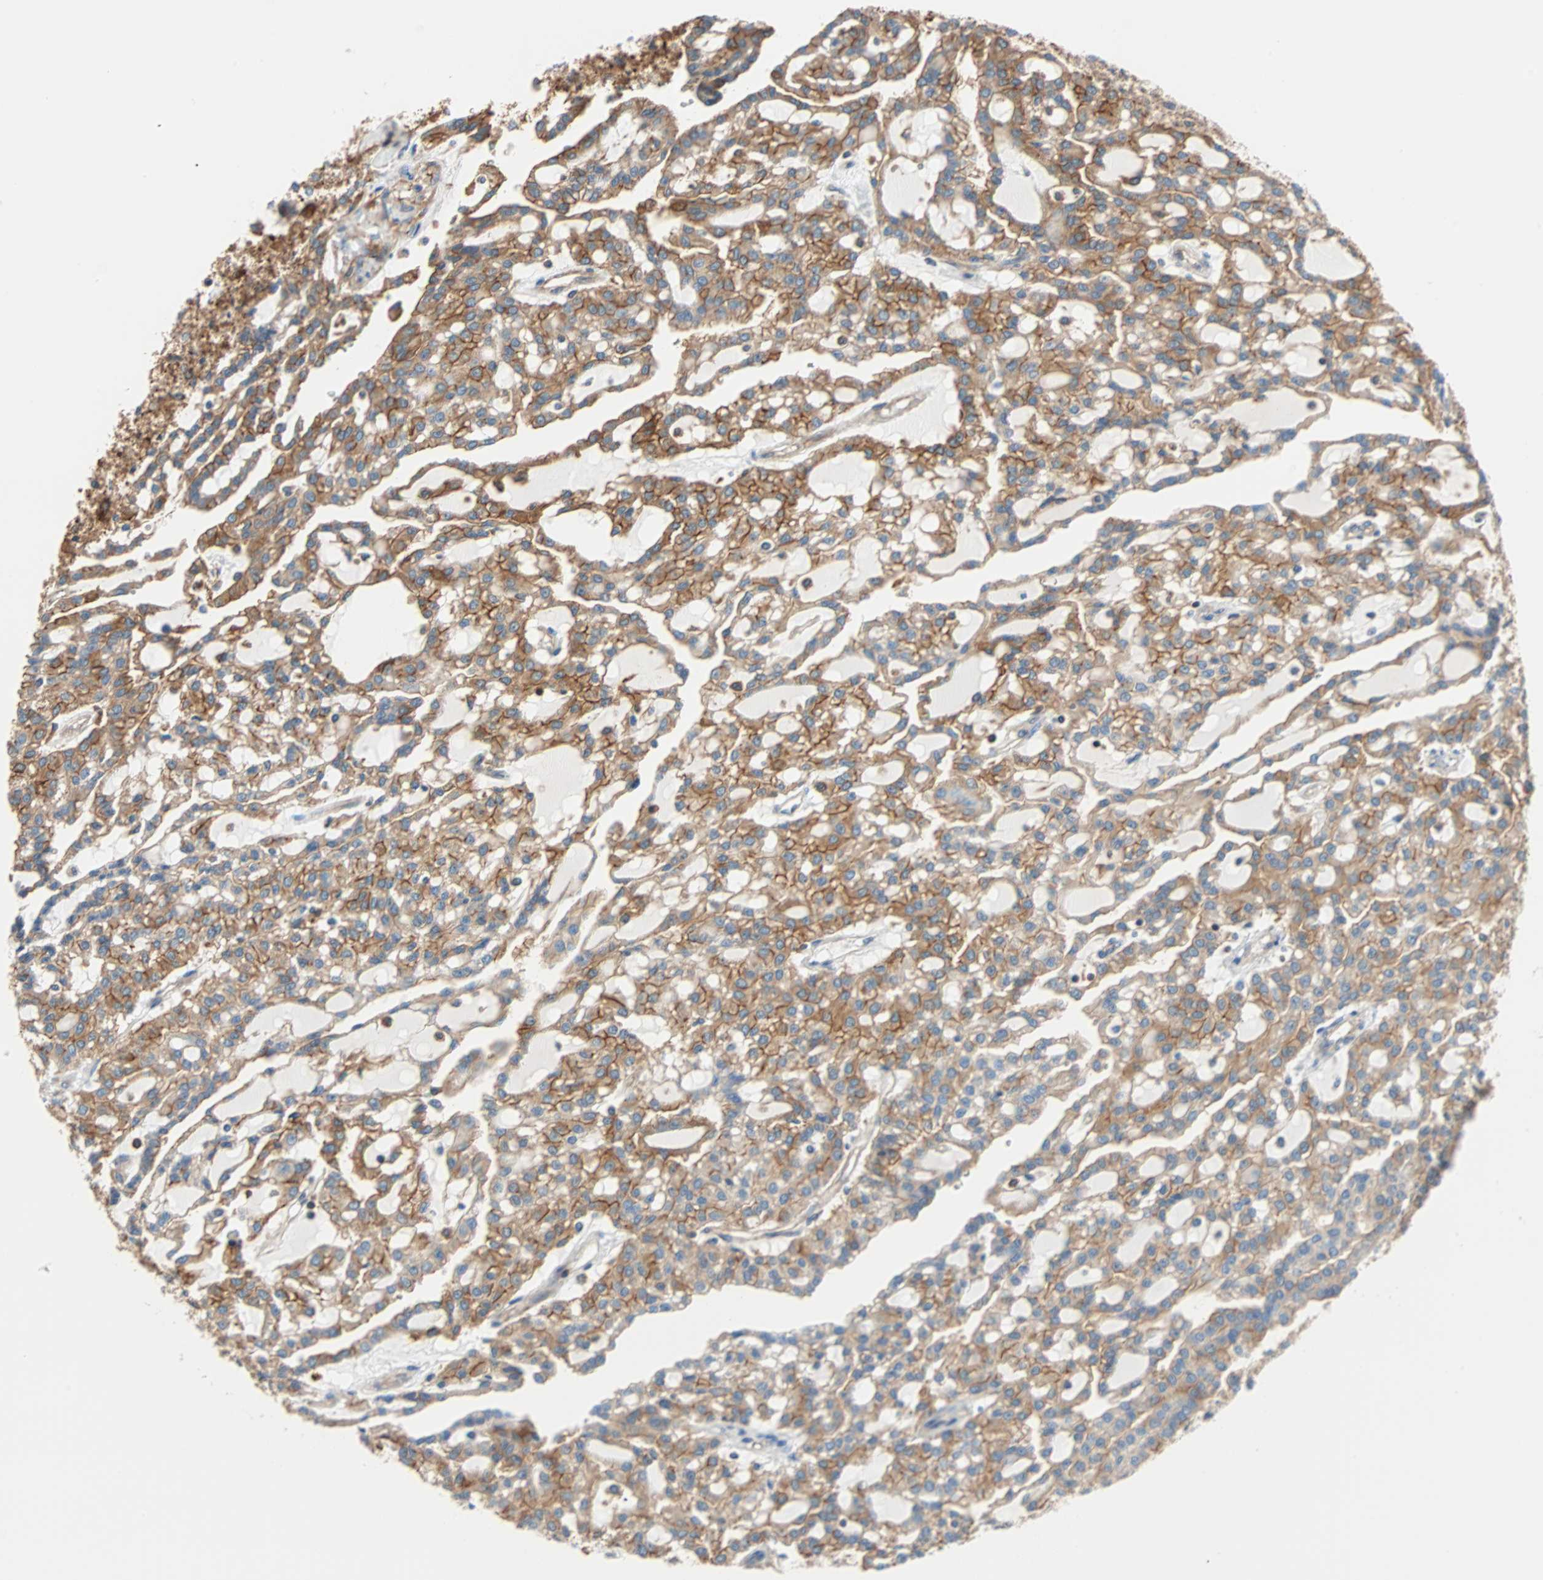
{"staining": {"intensity": "moderate", "quantity": ">75%", "location": "cytoplasmic/membranous"}, "tissue": "renal cancer", "cell_type": "Tumor cells", "image_type": "cancer", "snomed": [{"axis": "morphology", "description": "Adenocarcinoma, NOS"}, {"axis": "topography", "description": "Kidney"}], "caption": "Protein staining of renal adenocarcinoma tissue exhibits moderate cytoplasmic/membranous staining in approximately >75% of tumor cells.", "gene": "EEF2", "patient": {"sex": "male", "age": 63}}